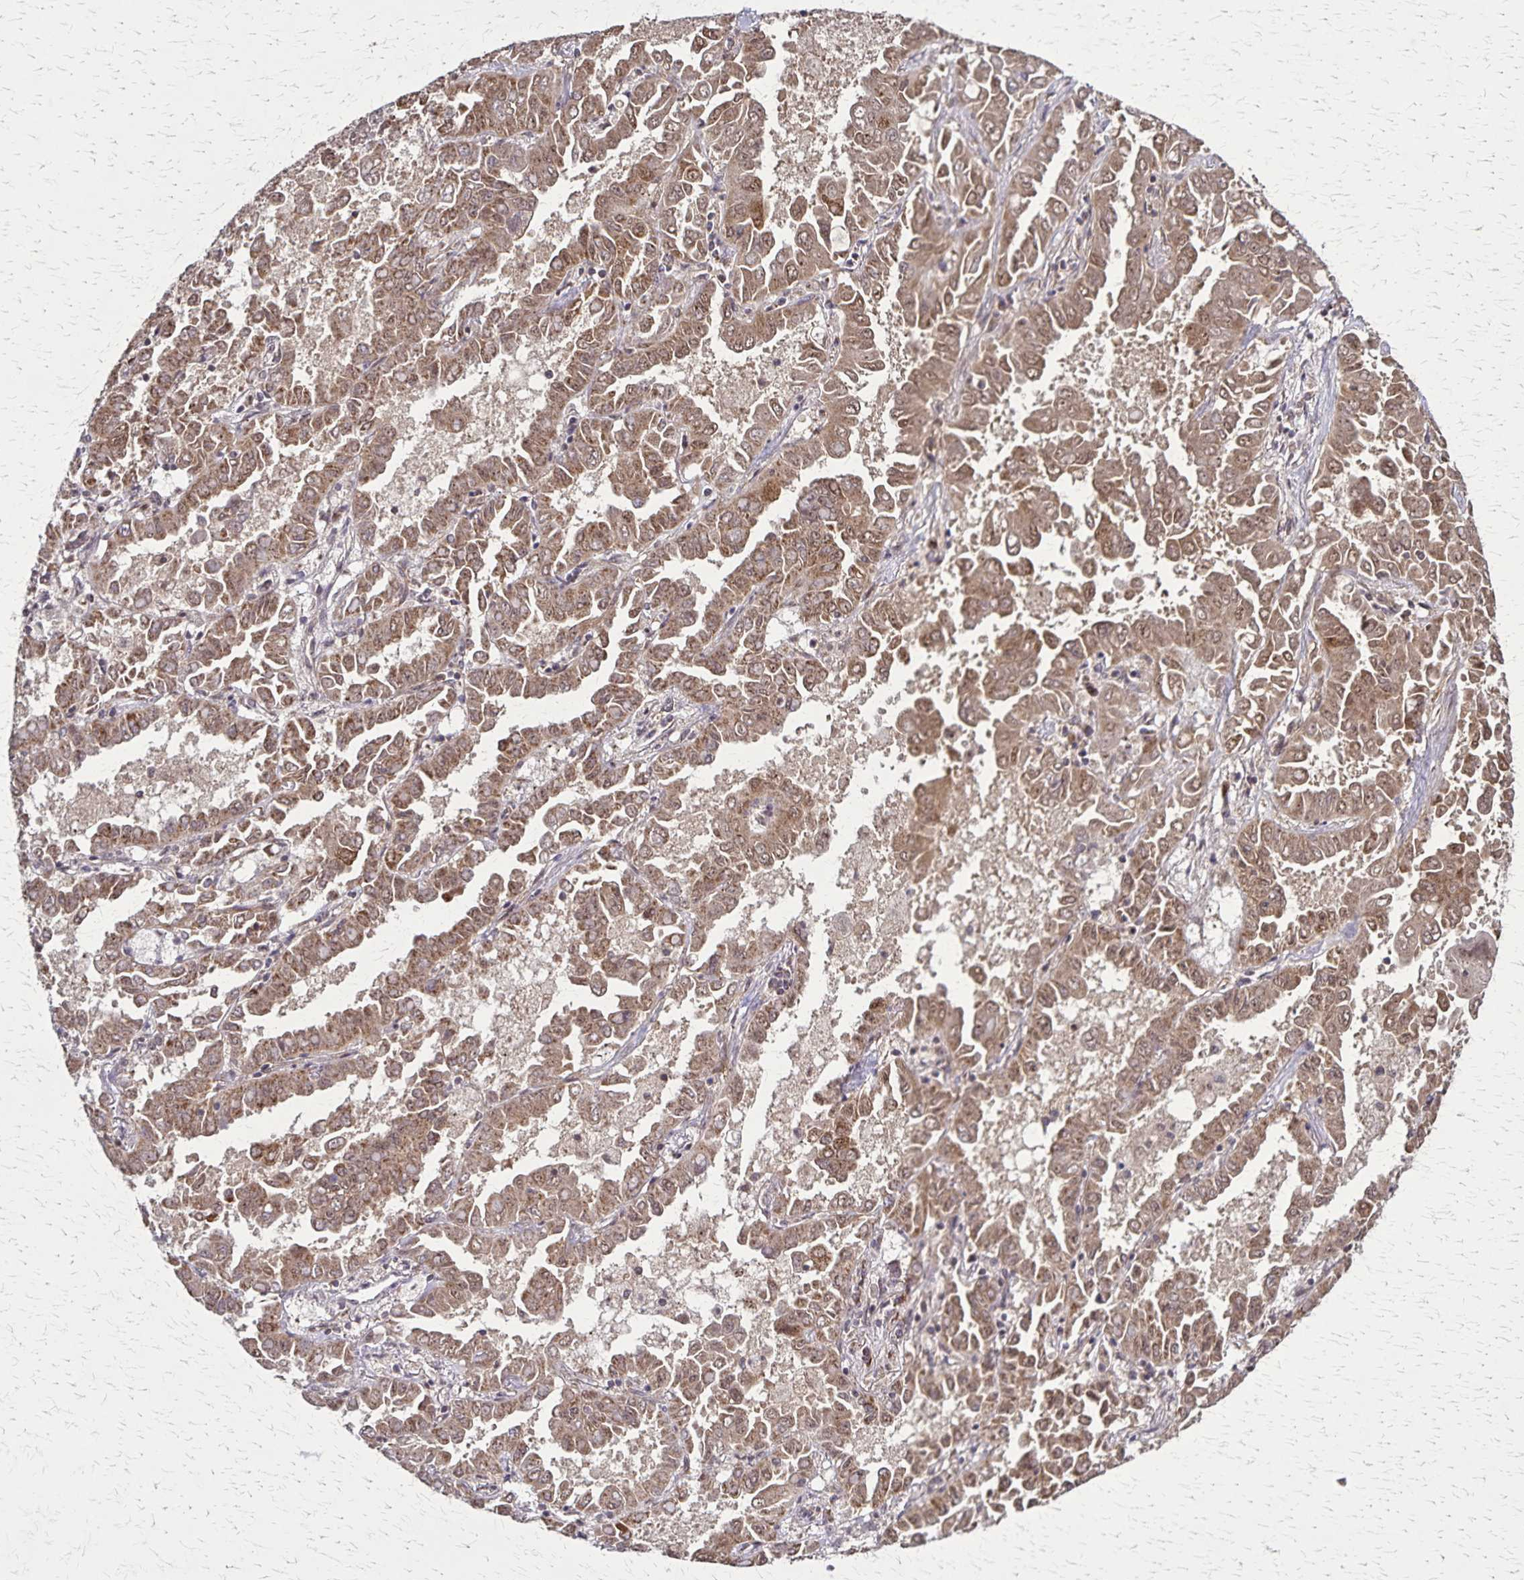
{"staining": {"intensity": "moderate", "quantity": ">75%", "location": "cytoplasmic/membranous,nuclear"}, "tissue": "lung cancer", "cell_type": "Tumor cells", "image_type": "cancer", "snomed": [{"axis": "morphology", "description": "Adenocarcinoma, NOS"}, {"axis": "topography", "description": "Lung"}], "caption": "Lung adenocarcinoma stained with a protein marker displays moderate staining in tumor cells.", "gene": "NFS1", "patient": {"sex": "male", "age": 64}}